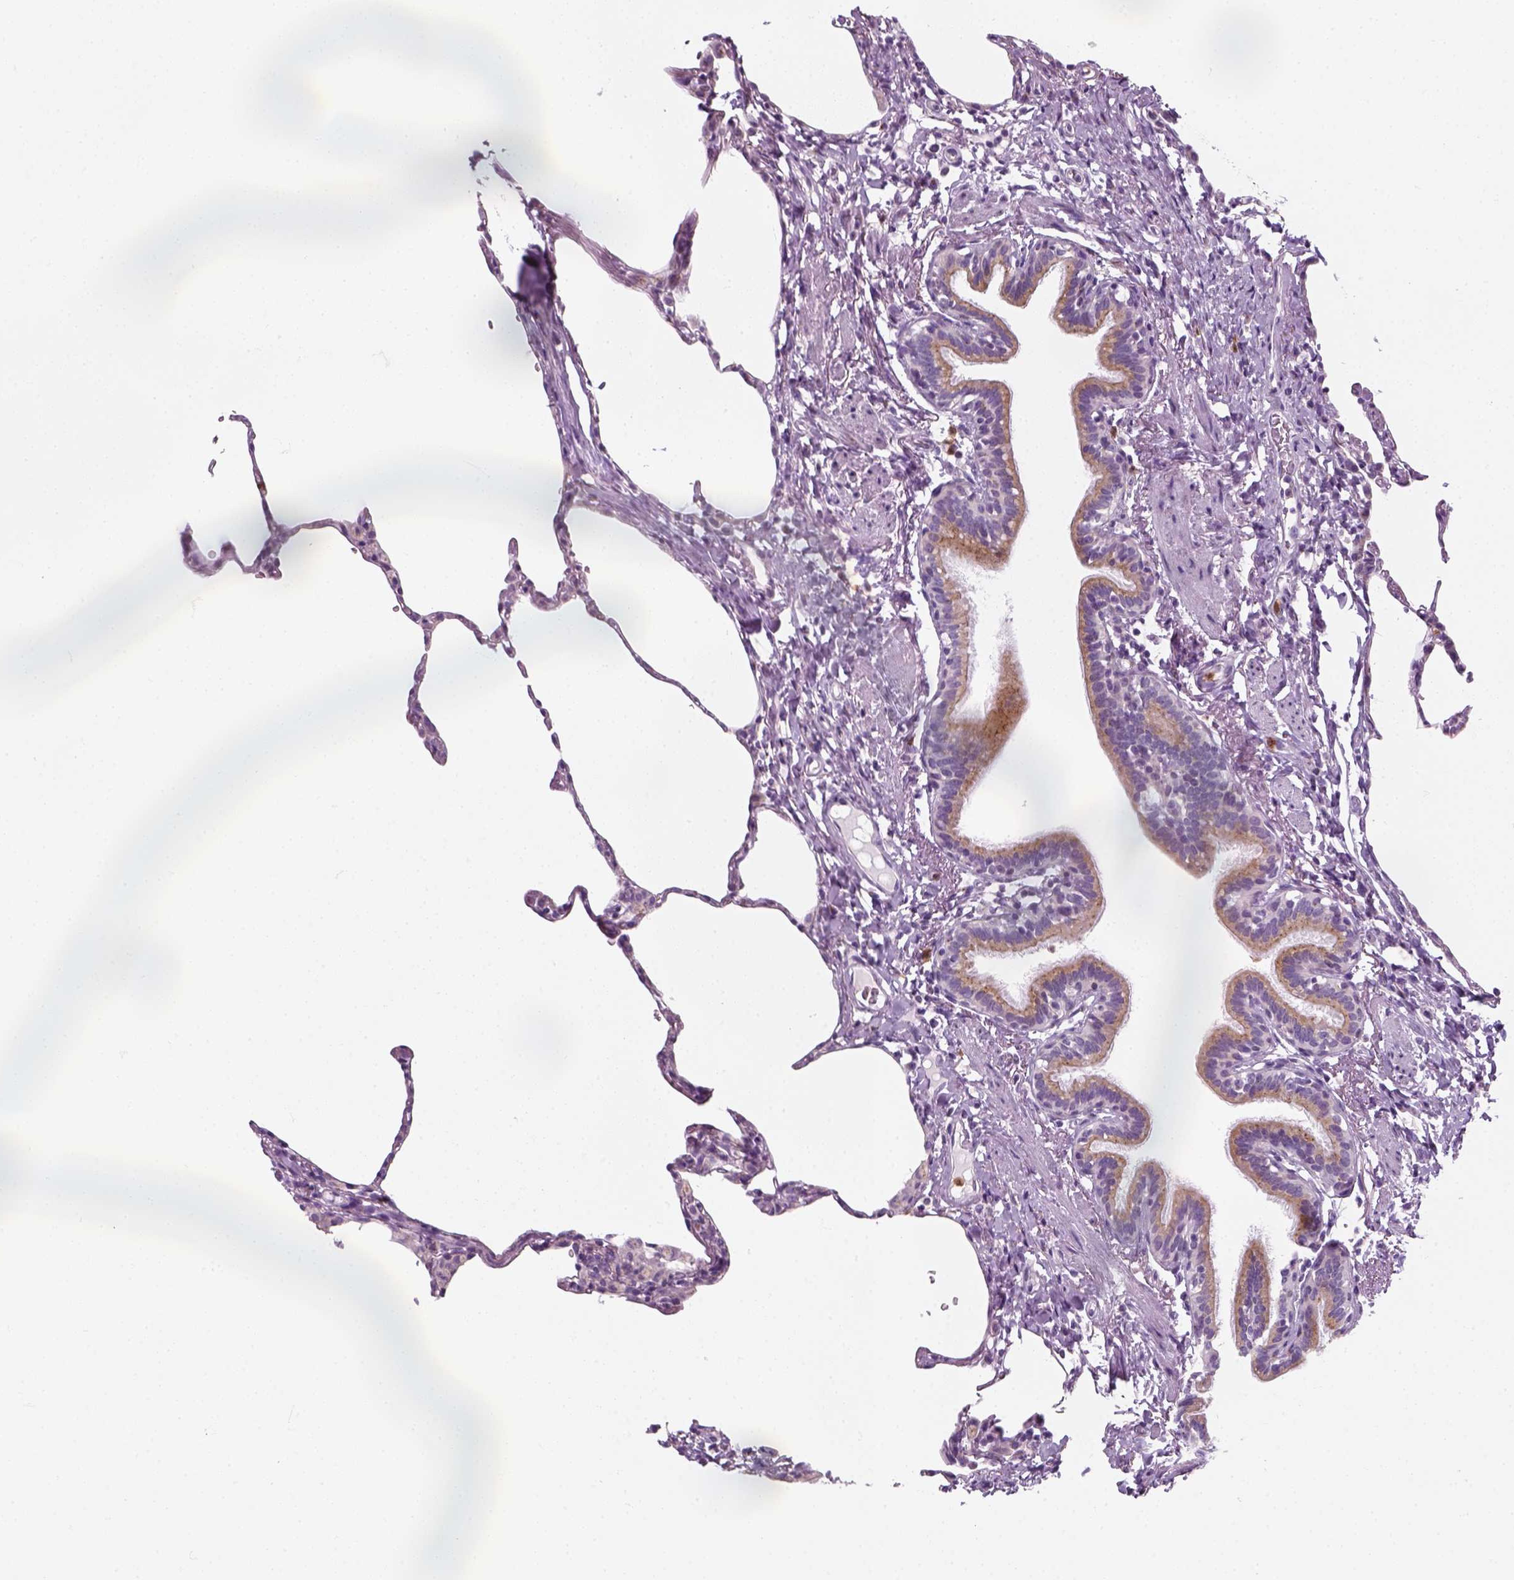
{"staining": {"intensity": "negative", "quantity": "none", "location": "none"}, "tissue": "lung", "cell_type": "Alveolar cells", "image_type": "normal", "snomed": [{"axis": "morphology", "description": "Normal tissue, NOS"}, {"axis": "topography", "description": "Lung"}], "caption": "High power microscopy histopathology image of an IHC photomicrograph of normal lung, revealing no significant staining in alveolar cells. (Brightfield microscopy of DAB immunohistochemistry at high magnification).", "gene": "IL4", "patient": {"sex": "female", "age": 57}}